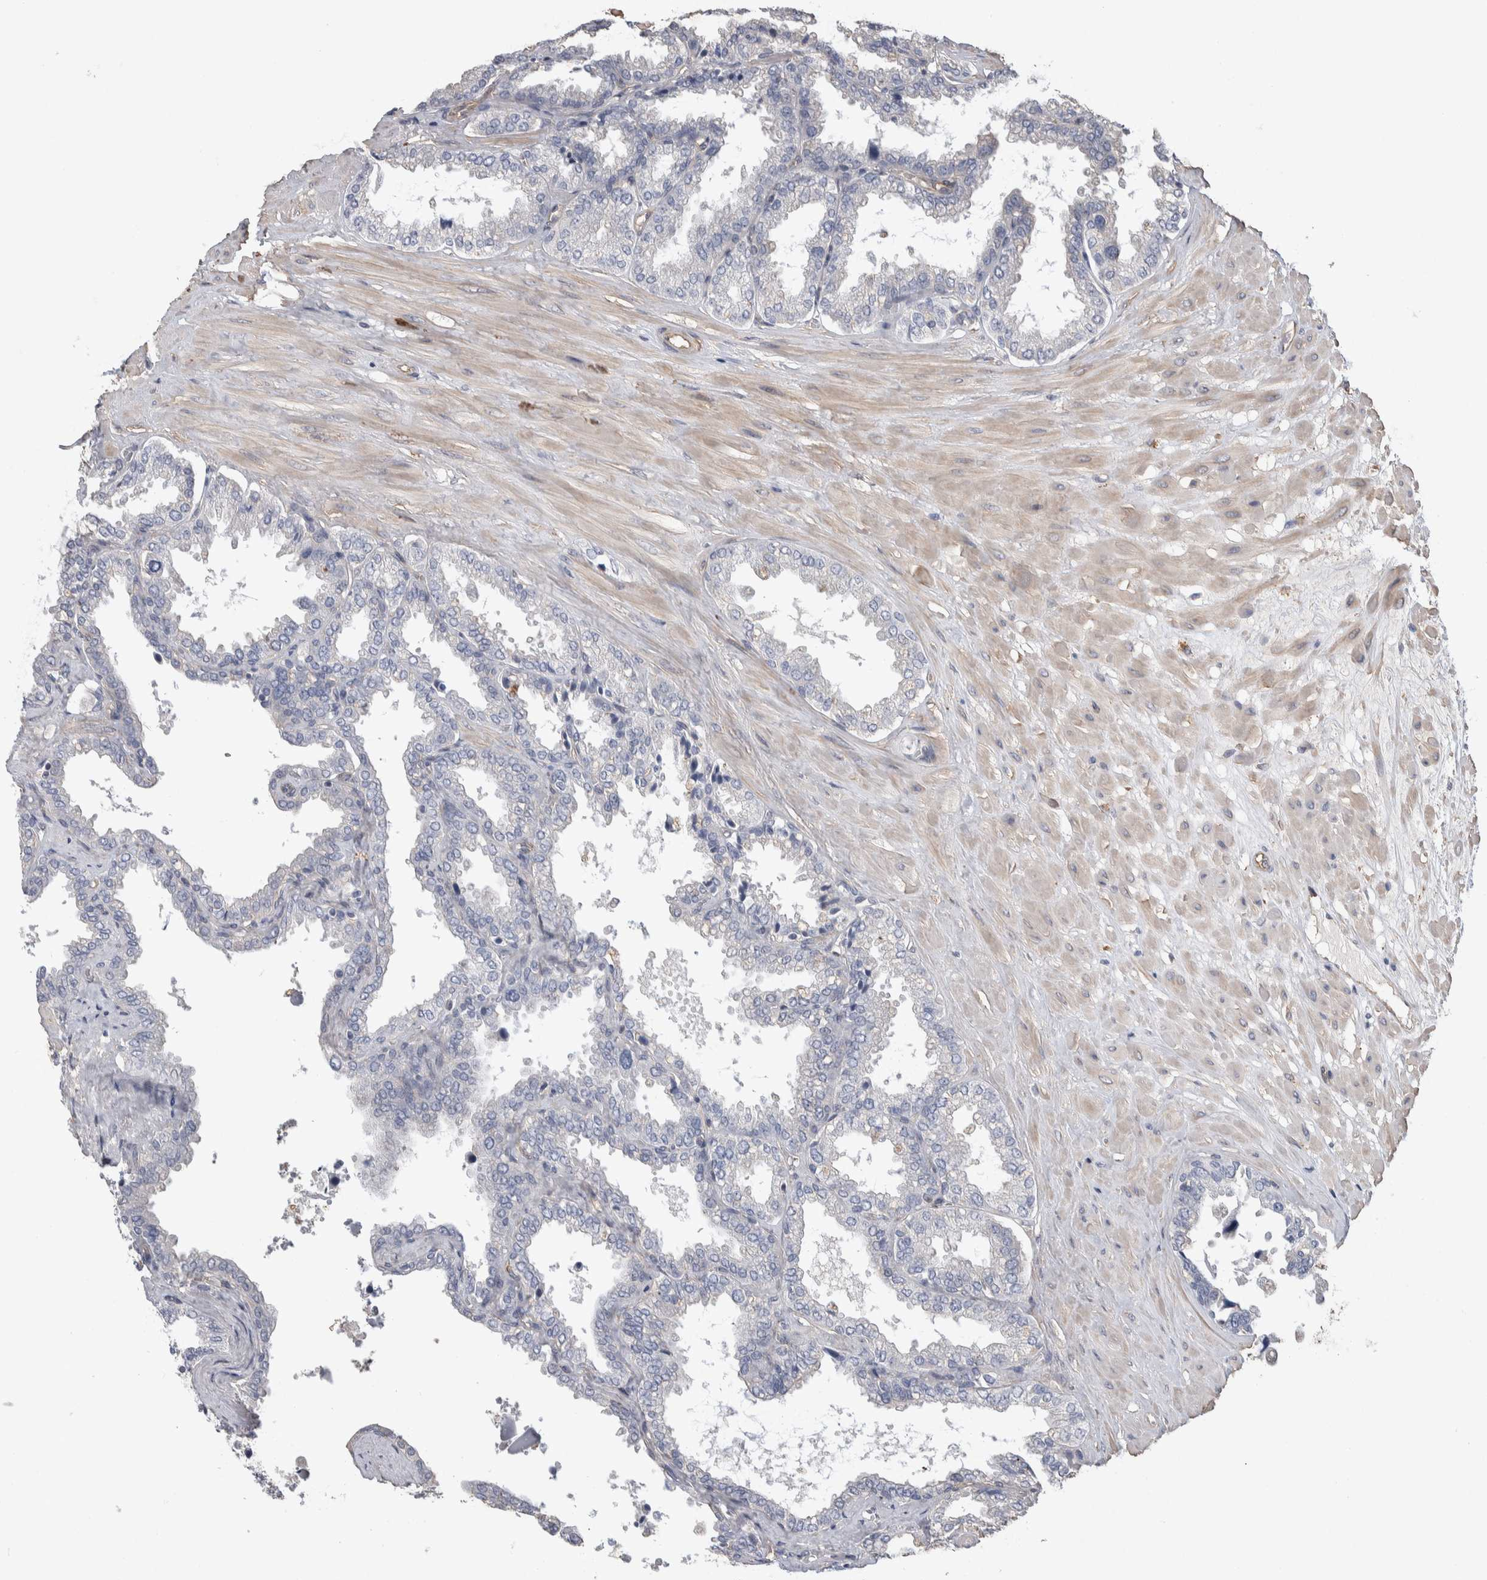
{"staining": {"intensity": "negative", "quantity": "none", "location": "none"}, "tissue": "seminal vesicle", "cell_type": "Glandular cells", "image_type": "normal", "snomed": [{"axis": "morphology", "description": "Normal tissue, NOS"}, {"axis": "topography", "description": "Seminal veicle"}], "caption": "There is no significant expression in glandular cells of seminal vesicle.", "gene": "GCNA", "patient": {"sex": "male", "age": 46}}